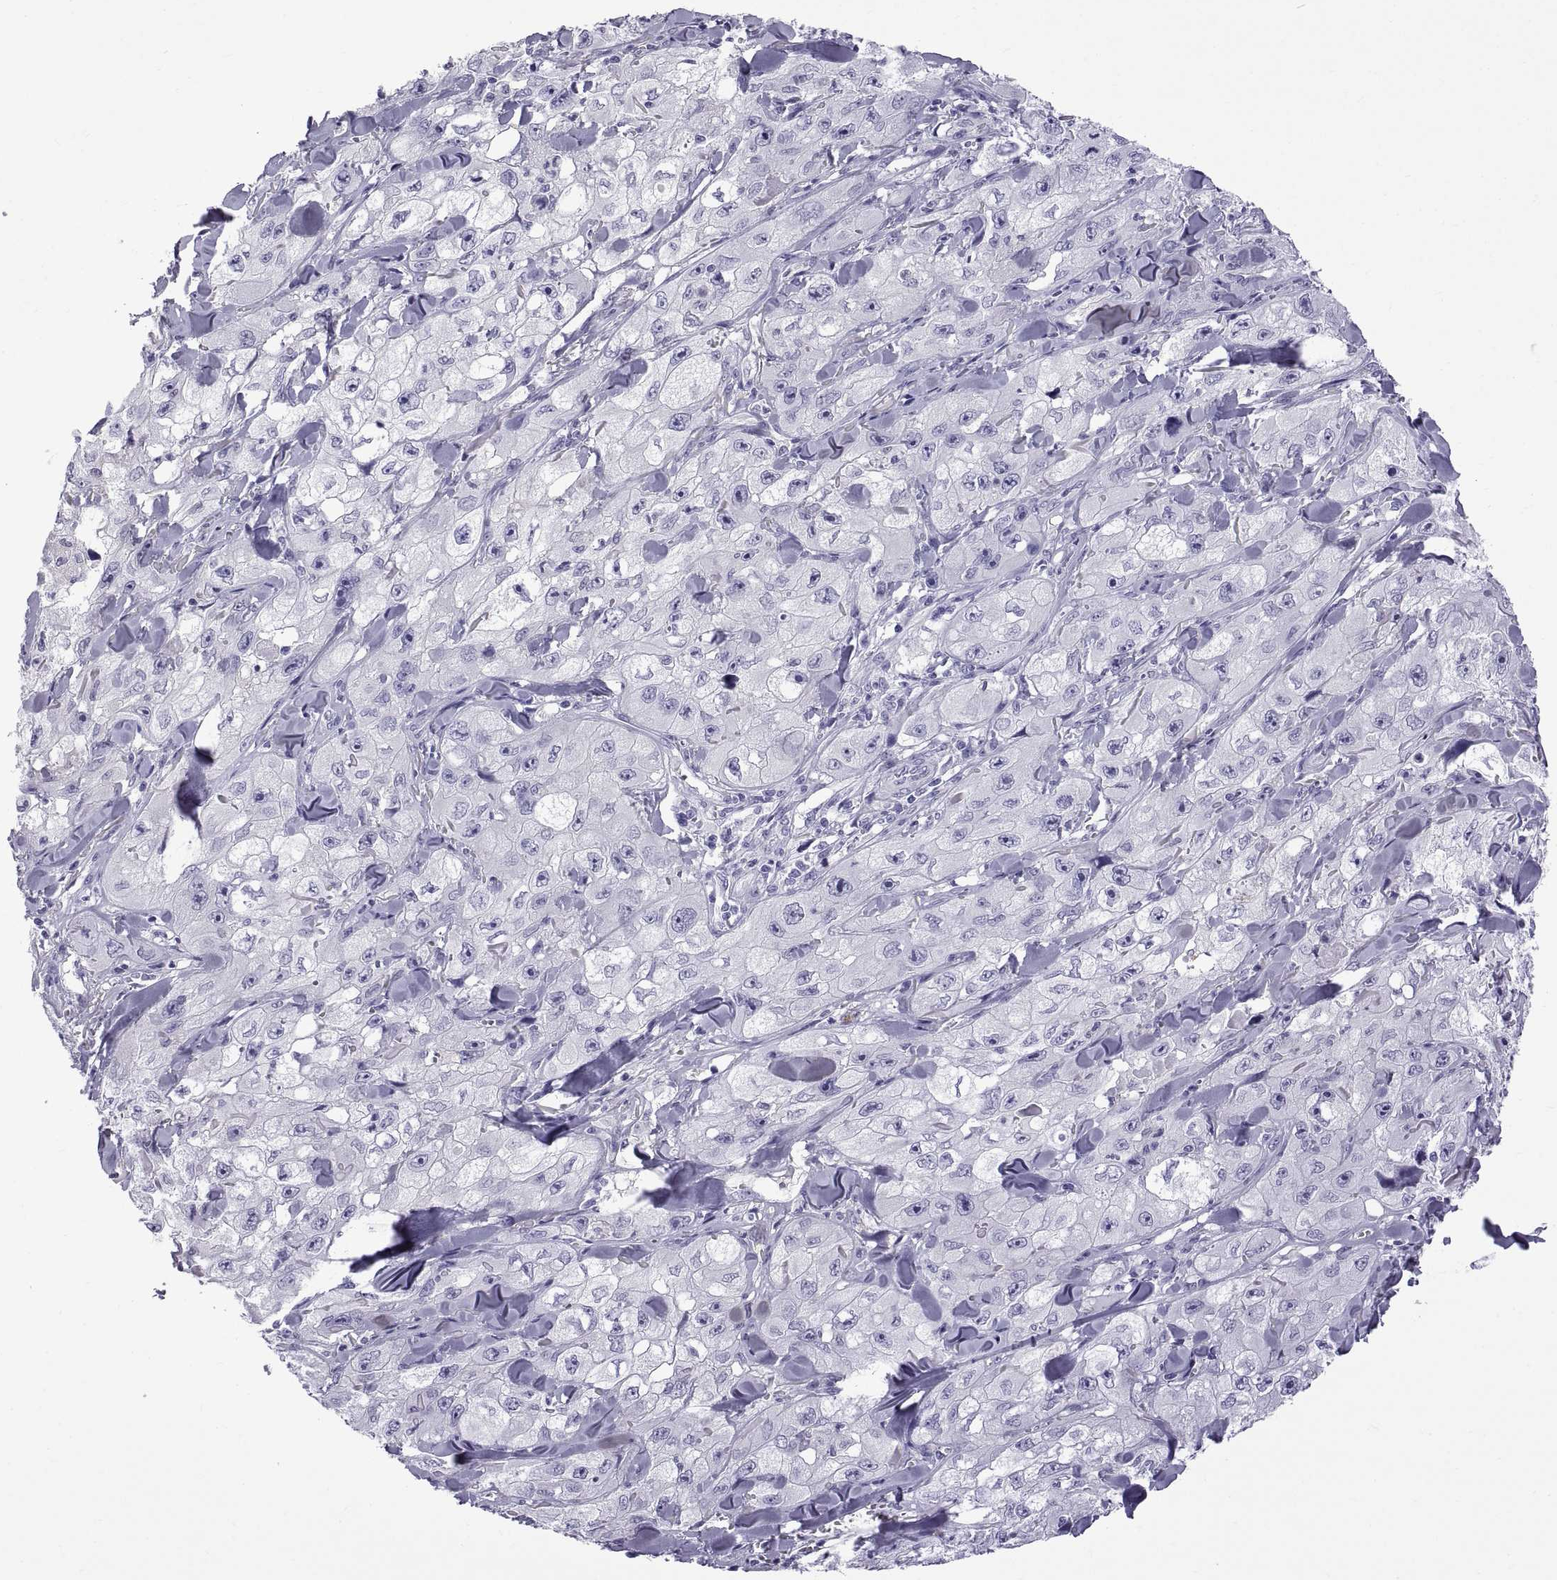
{"staining": {"intensity": "negative", "quantity": "none", "location": "none"}, "tissue": "skin cancer", "cell_type": "Tumor cells", "image_type": "cancer", "snomed": [{"axis": "morphology", "description": "Squamous cell carcinoma, NOS"}, {"axis": "topography", "description": "Skin"}, {"axis": "topography", "description": "Subcutis"}], "caption": "DAB immunohistochemical staining of human squamous cell carcinoma (skin) shows no significant staining in tumor cells.", "gene": "SPDYE1", "patient": {"sex": "male", "age": 73}}